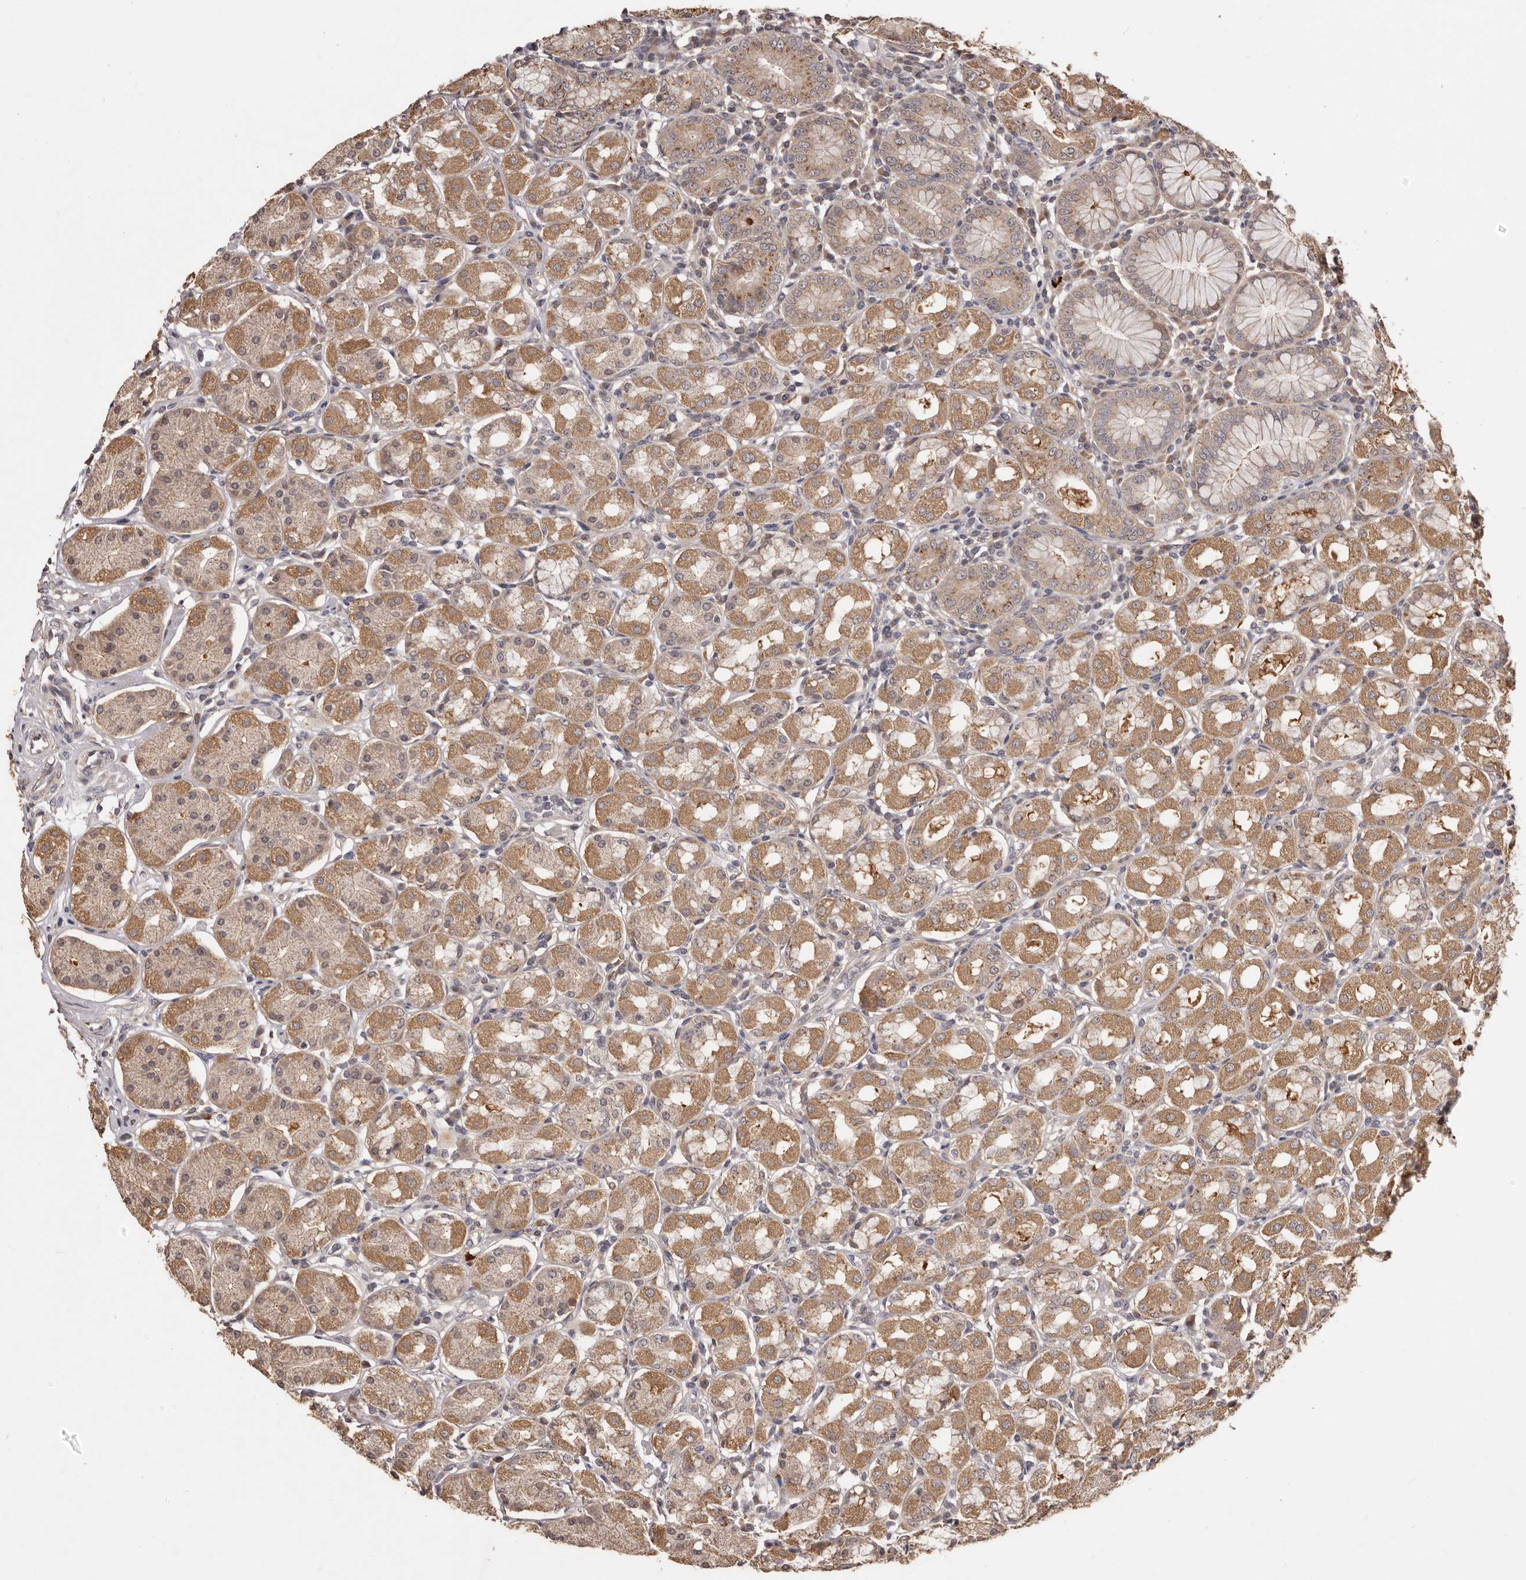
{"staining": {"intensity": "moderate", "quantity": "25%-75%", "location": "cytoplasmic/membranous"}, "tissue": "stomach", "cell_type": "Glandular cells", "image_type": "normal", "snomed": [{"axis": "morphology", "description": "Normal tissue, NOS"}, {"axis": "topography", "description": "Stomach"}, {"axis": "topography", "description": "Stomach, lower"}], "caption": "Immunohistochemical staining of benign stomach reveals 25%-75% levels of moderate cytoplasmic/membranous protein positivity in approximately 25%-75% of glandular cells. The protein of interest is stained brown, and the nuclei are stained in blue (DAB IHC with brightfield microscopy, high magnification).", "gene": "MTO1", "patient": {"sex": "female", "age": 56}}